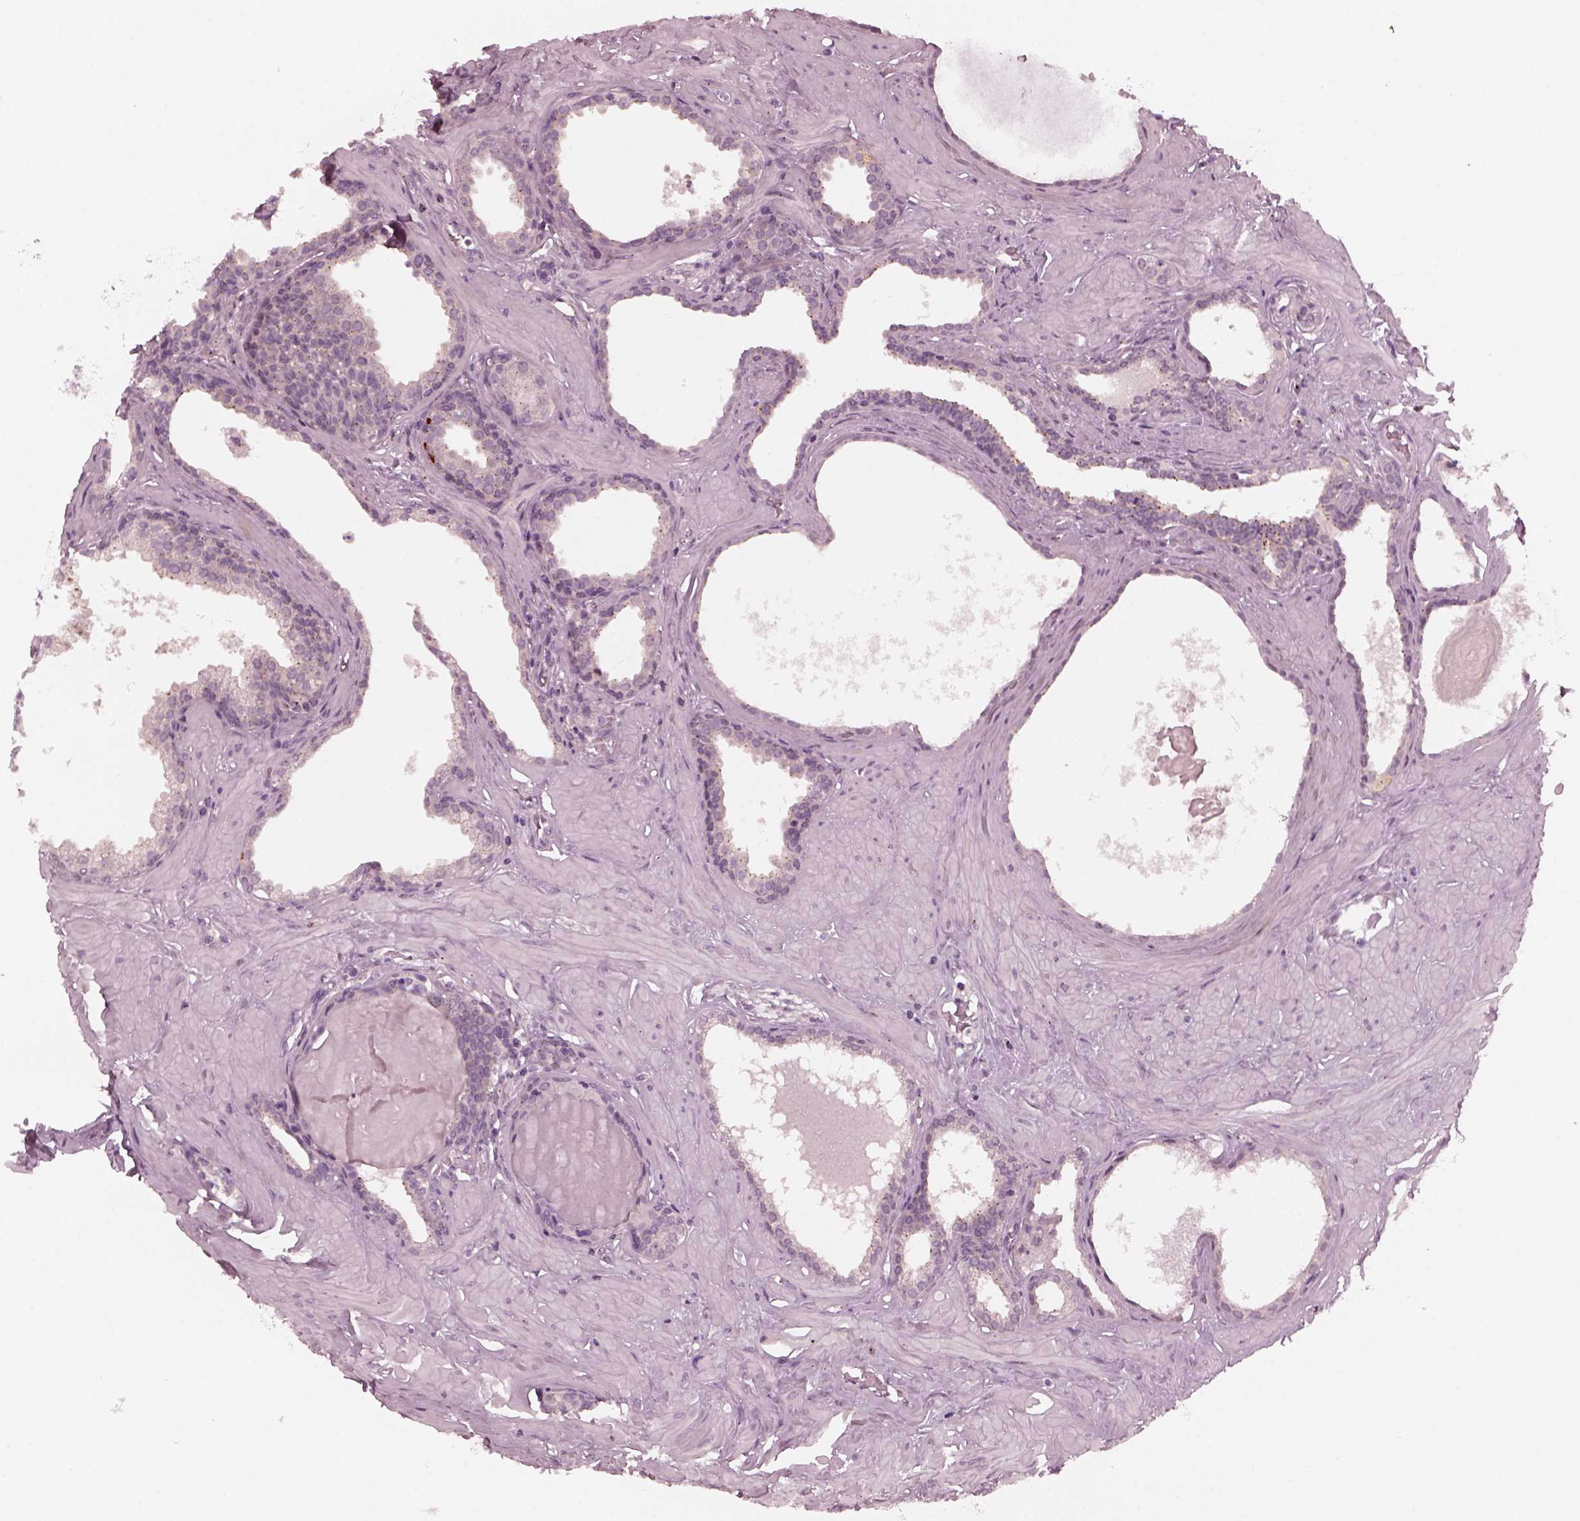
{"staining": {"intensity": "weak", "quantity": "<25%", "location": "cytoplasmic/membranous"}, "tissue": "prostate", "cell_type": "Glandular cells", "image_type": "normal", "snomed": [{"axis": "morphology", "description": "Normal tissue, NOS"}, {"axis": "topography", "description": "Prostate"}], "caption": "Immunohistochemical staining of benign human prostate demonstrates no significant expression in glandular cells.", "gene": "SAXO1", "patient": {"sex": "male", "age": 48}}